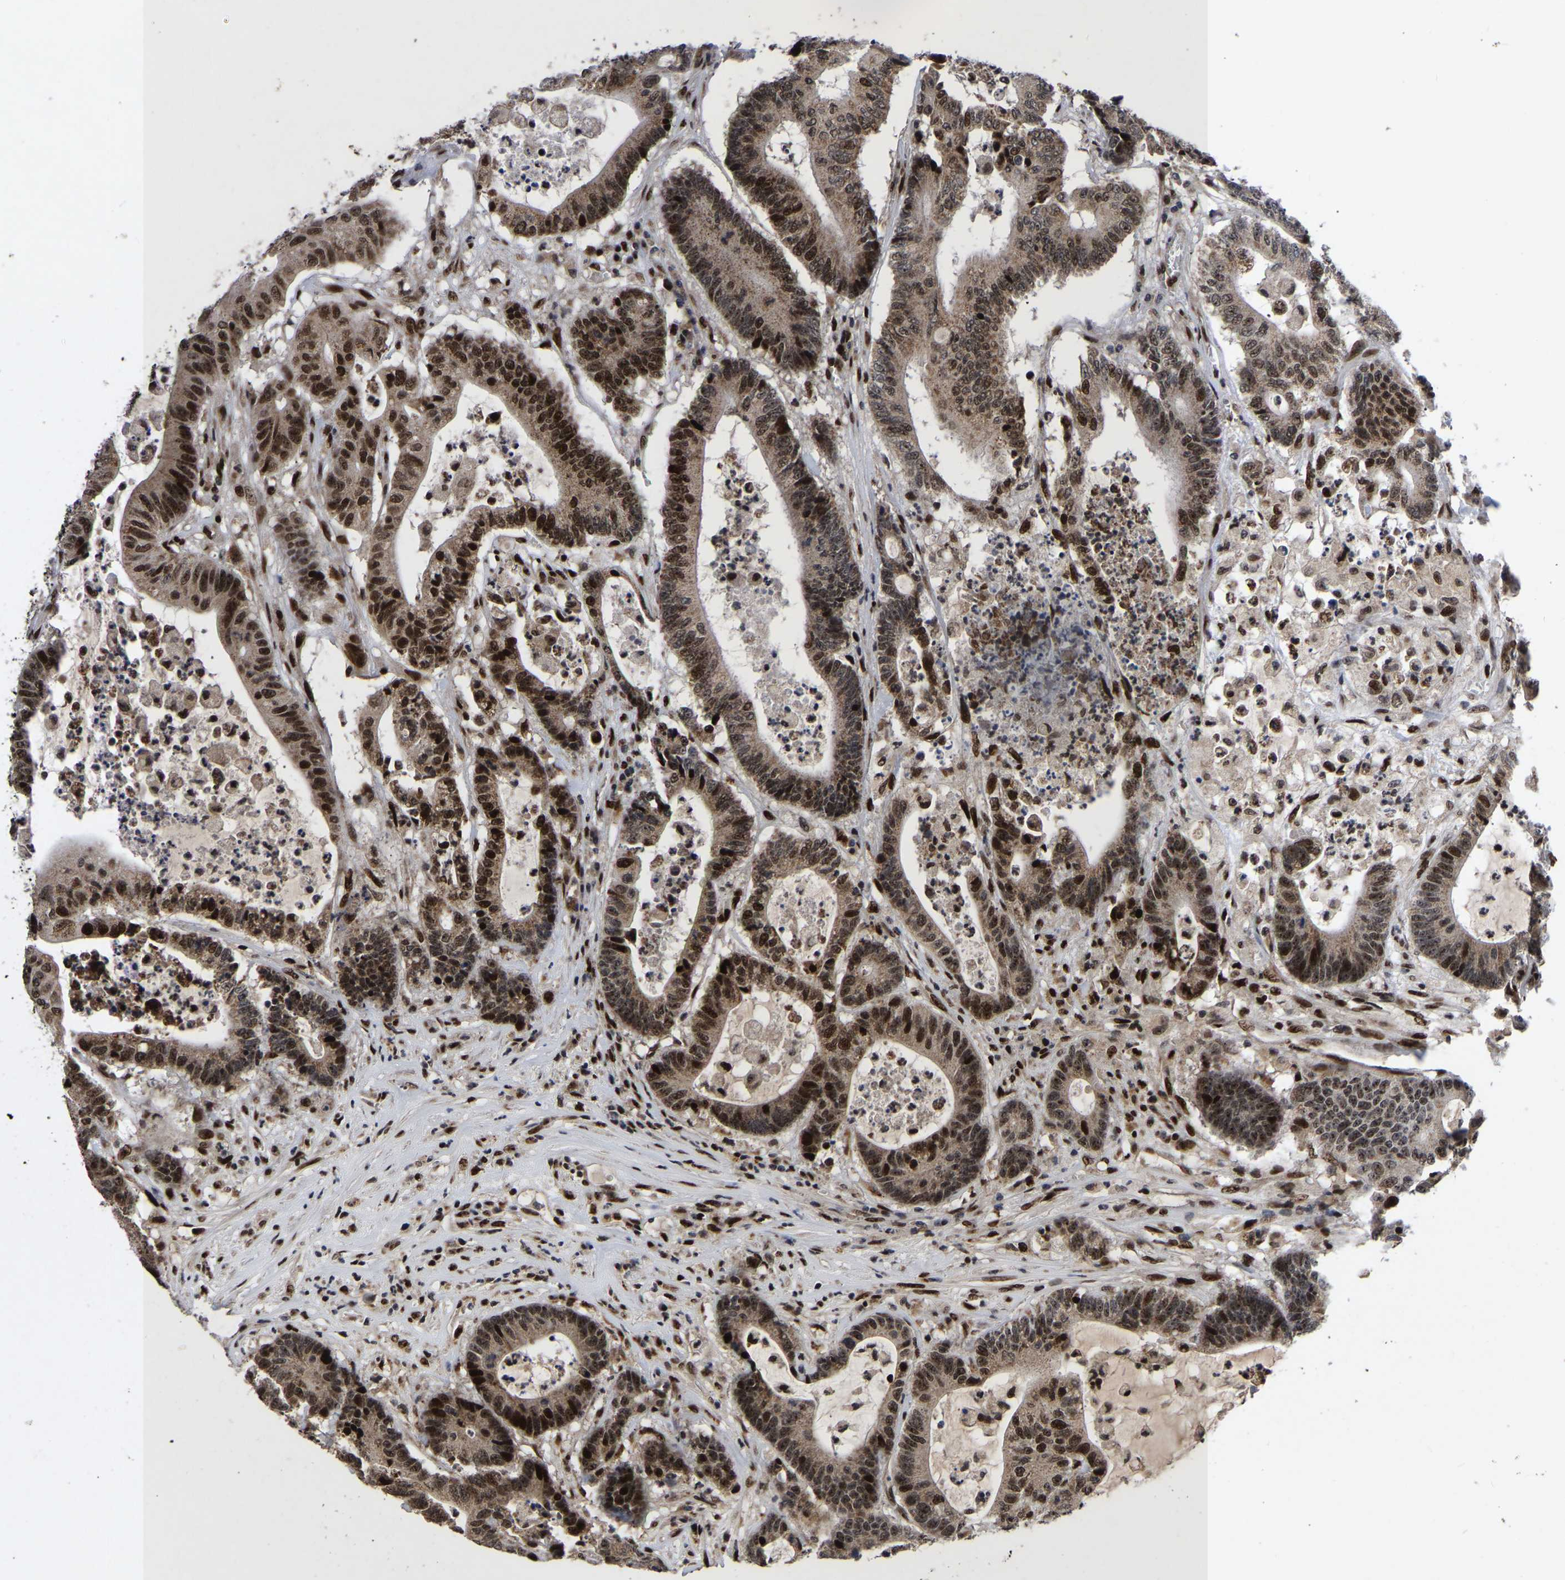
{"staining": {"intensity": "strong", "quantity": ">75%", "location": "cytoplasmic/membranous,nuclear"}, "tissue": "colorectal cancer", "cell_type": "Tumor cells", "image_type": "cancer", "snomed": [{"axis": "morphology", "description": "Adenocarcinoma, NOS"}, {"axis": "topography", "description": "Colon"}], "caption": "Immunohistochemistry (IHC) of human colorectal cancer displays high levels of strong cytoplasmic/membranous and nuclear positivity in approximately >75% of tumor cells. (IHC, brightfield microscopy, high magnification).", "gene": "JUNB", "patient": {"sex": "female", "age": 84}}